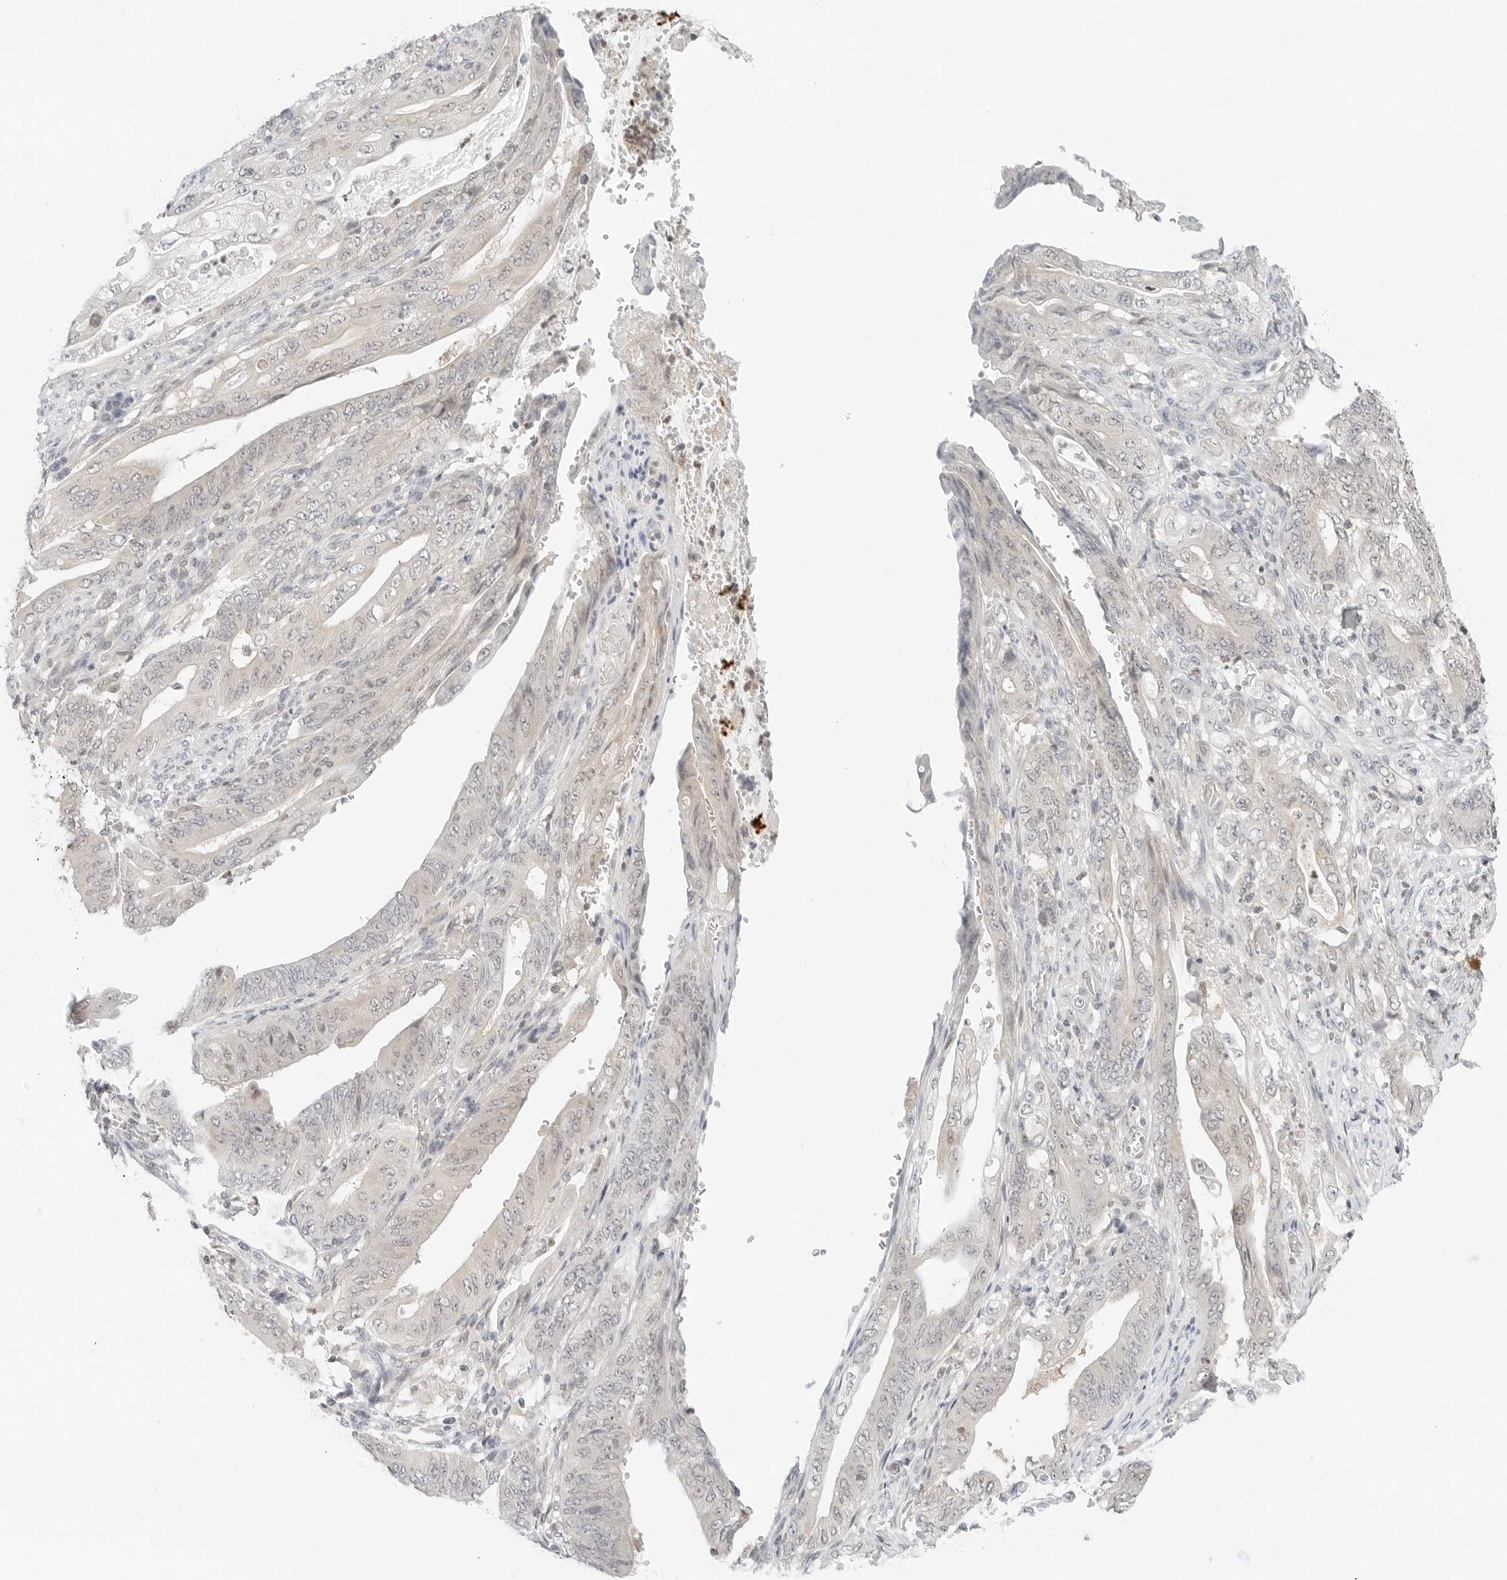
{"staining": {"intensity": "negative", "quantity": "none", "location": "none"}, "tissue": "stomach cancer", "cell_type": "Tumor cells", "image_type": "cancer", "snomed": [{"axis": "morphology", "description": "Adenocarcinoma, NOS"}, {"axis": "topography", "description": "Stomach"}], "caption": "A histopathology image of human stomach cancer is negative for staining in tumor cells.", "gene": "IQCC", "patient": {"sex": "female", "age": 73}}